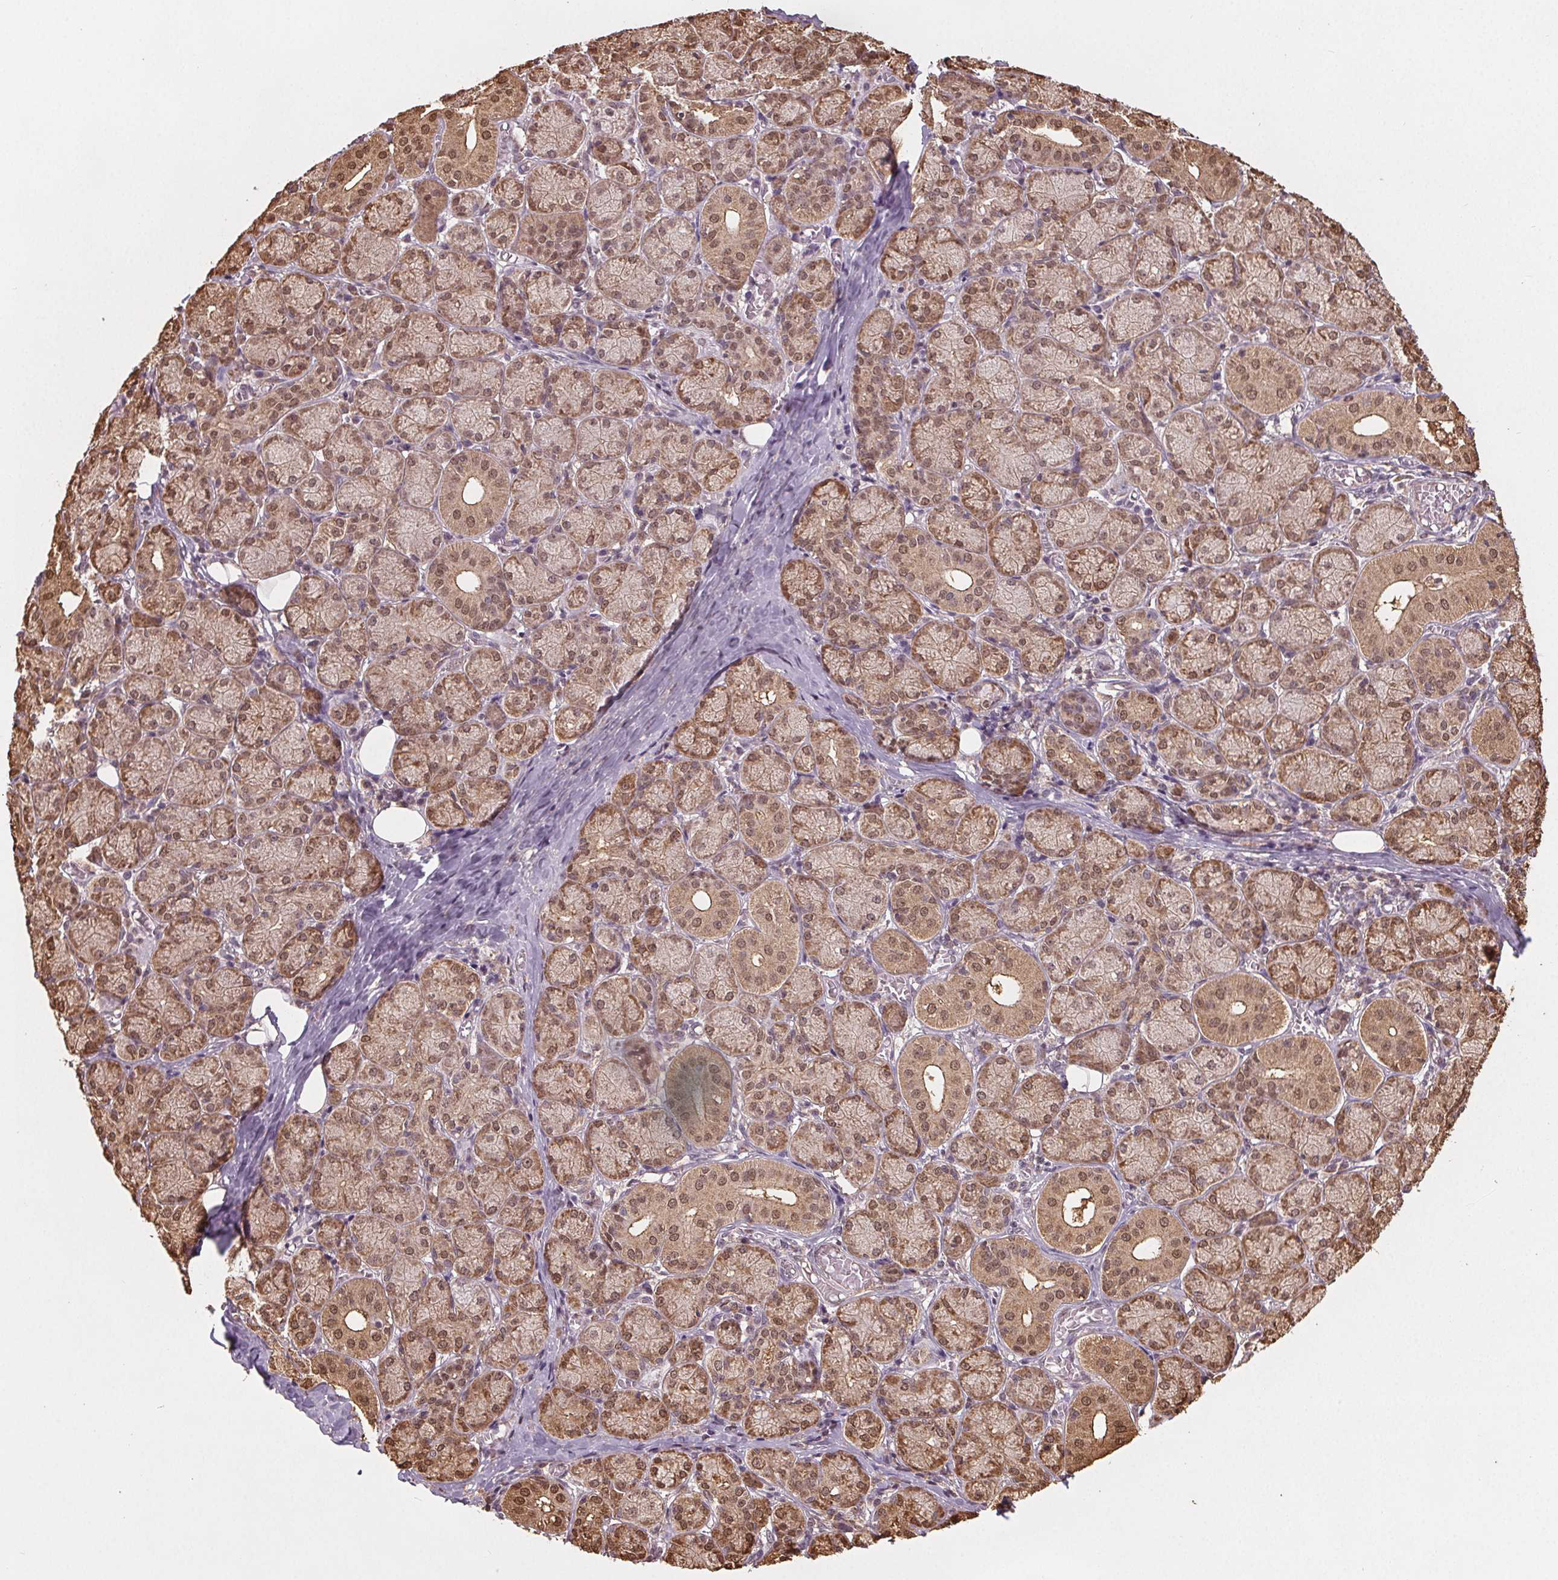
{"staining": {"intensity": "moderate", "quantity": ">75%", "location": "cytoplasmic/membranous,nuclear"}, "tissue": "salivary gland", "cell_type": "Glandular cells", "image_type": "normal", "snomed": [{"axis": "morphology", "description": "Normal tissue, NOS"}, {"axis": "topography", "description": "Salivary gland"}, {"axis": "topography", "description": "Peripheral nerve tissue"}], "caption": "IHC (DAB (3,3'-diaminobenzidine)) staining of unremarkable human salivary gland displays moderate cytoplasmic/membranous,nuclear protein expression in about >75% of glandular cells.", "gene": "ENO1", "patient": {"sex": "female", "age": 24}}